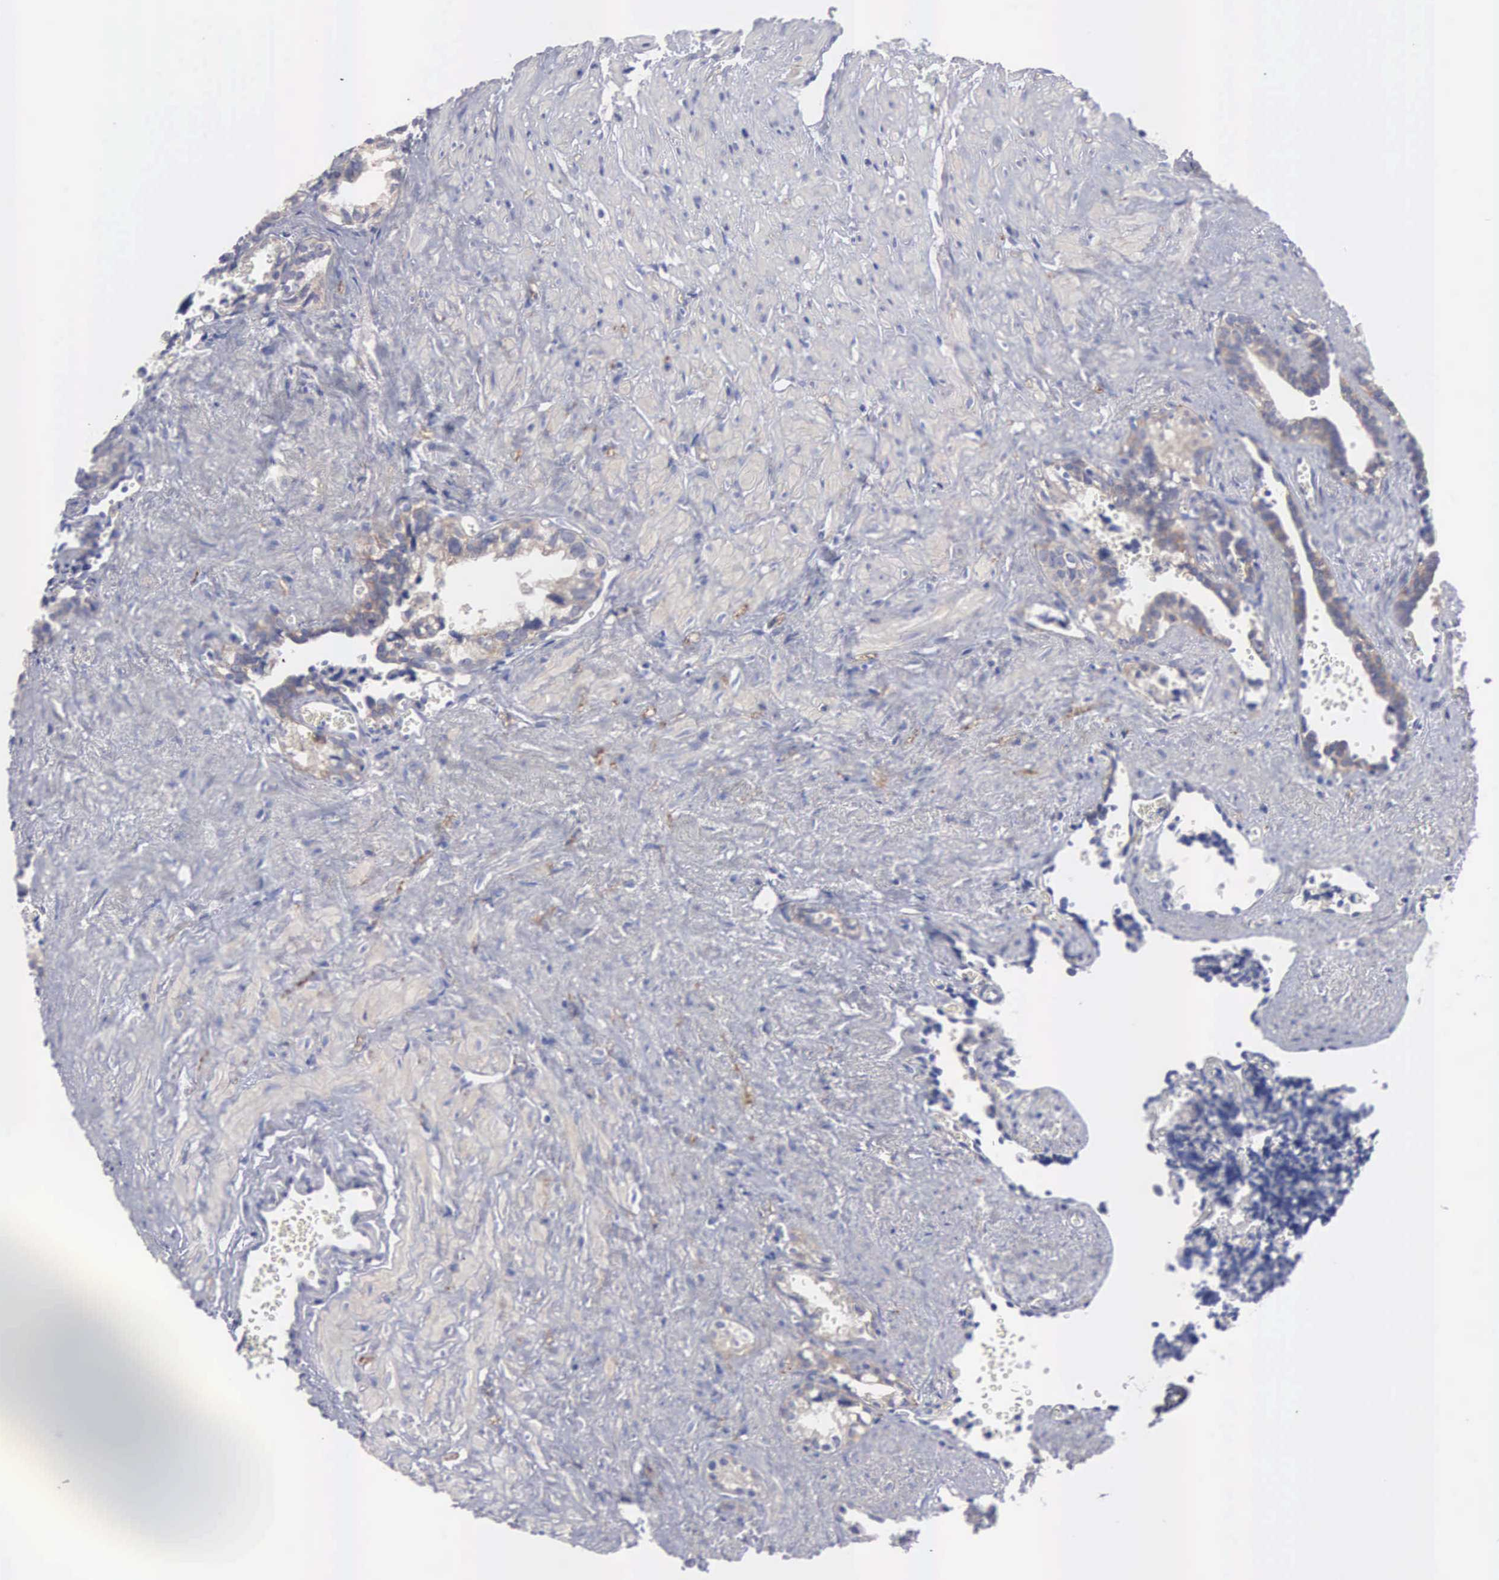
{"staining": {"intensity": "weak", "quantity": ">75%", "location": "cytoplasmic/membranous"}, "tissue": "seminal vesicle", "cell_type": "Glandular cells", "image_type": "normal", "snomed": [{"axis": "morphology", "description": "Normal tissue, NOS"}, {"axis": "topography", "description": "Seminal veicle"}], "caption": "Immunohistochemistry staining of unremarkable seminal vesicle, which displays low levels of weak cytoplasmic/membranous staining in about >75% of glandular cells indicating weak cytoplasmic/membranous protein expression. The staining was performed using DAB (brown) for protein detection and nuclei were counterstained in hematoxylin (blue).", "gene": "CEP170B", "patient": {"sex": "male", "age": 60}}